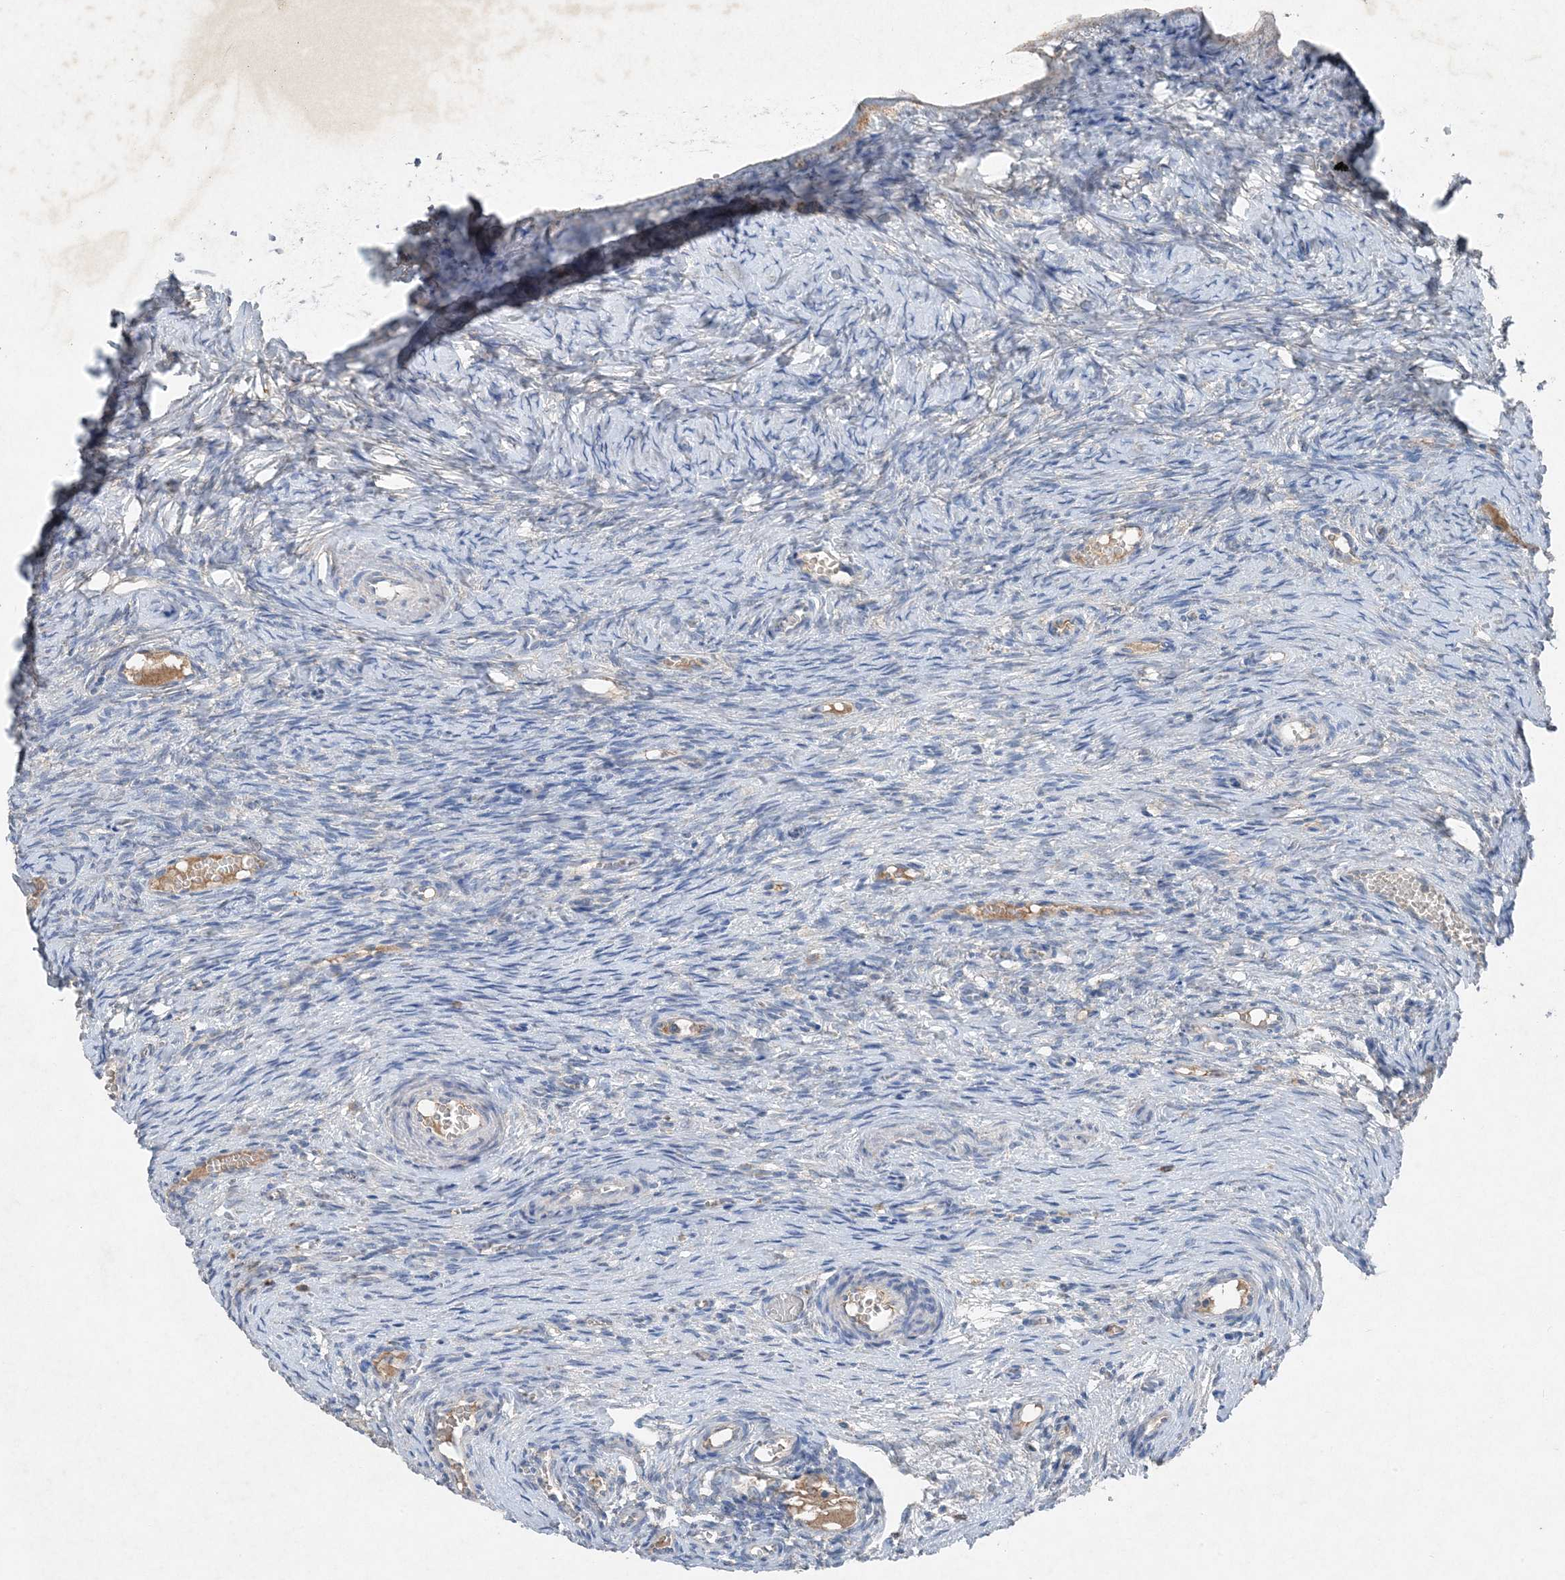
{"staining": {"intensity": "negative", "quantity": "none", "location": "none"}, "tissue": "ovary", "cell_type": "Follicle cells", "image_type": "normal", "snomed": [{"axis": "morphology", "description": "Adenocarcinoma, NOS"}, {"axis": "topography", "description": "Endometrium"}], "caption": "Immunohistochemistry of benign ovary displays no staining in follicle cells.", "gene": "FCN3", "patient": {"sex": "female", "age": 32}}